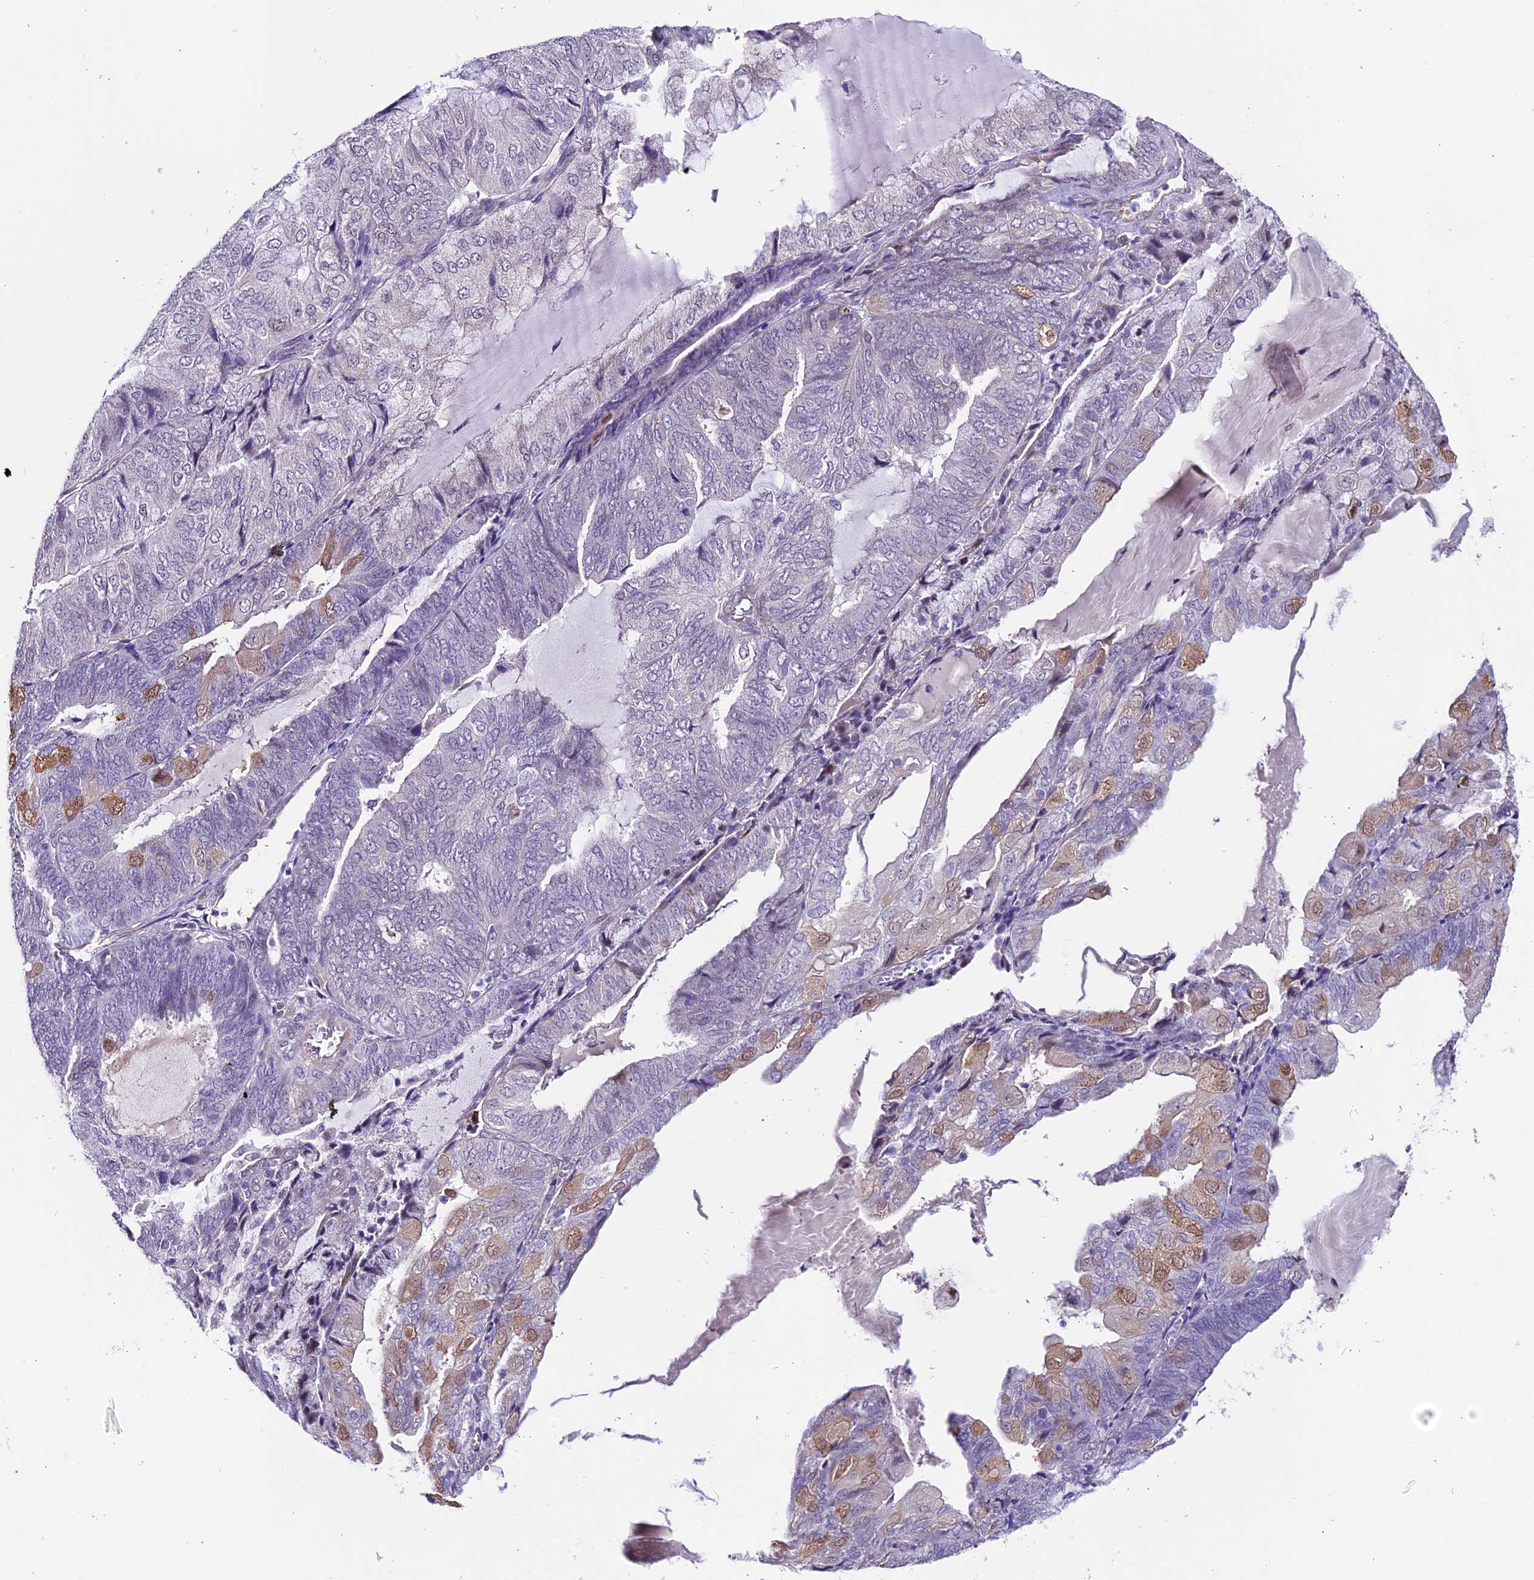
{"staining": {"intensity": "negative", "quantity": "none", "location": "none"}, "tissue": "endometrial cancer", "cell_type": "Tumor cells", "image_type": "cancer", "snomed": [{"axis": "morphology", "description": "Adenocarcinoma, NOS"}, {"axis": "topography", "description": "Endometrium"}], "caption": "Human endometrial cancer stained for a protein using immunohistochemistry displays no staining in tumor cells.", "gene": "TMEM171", "patient": {"sex": "female", "age": 81}}